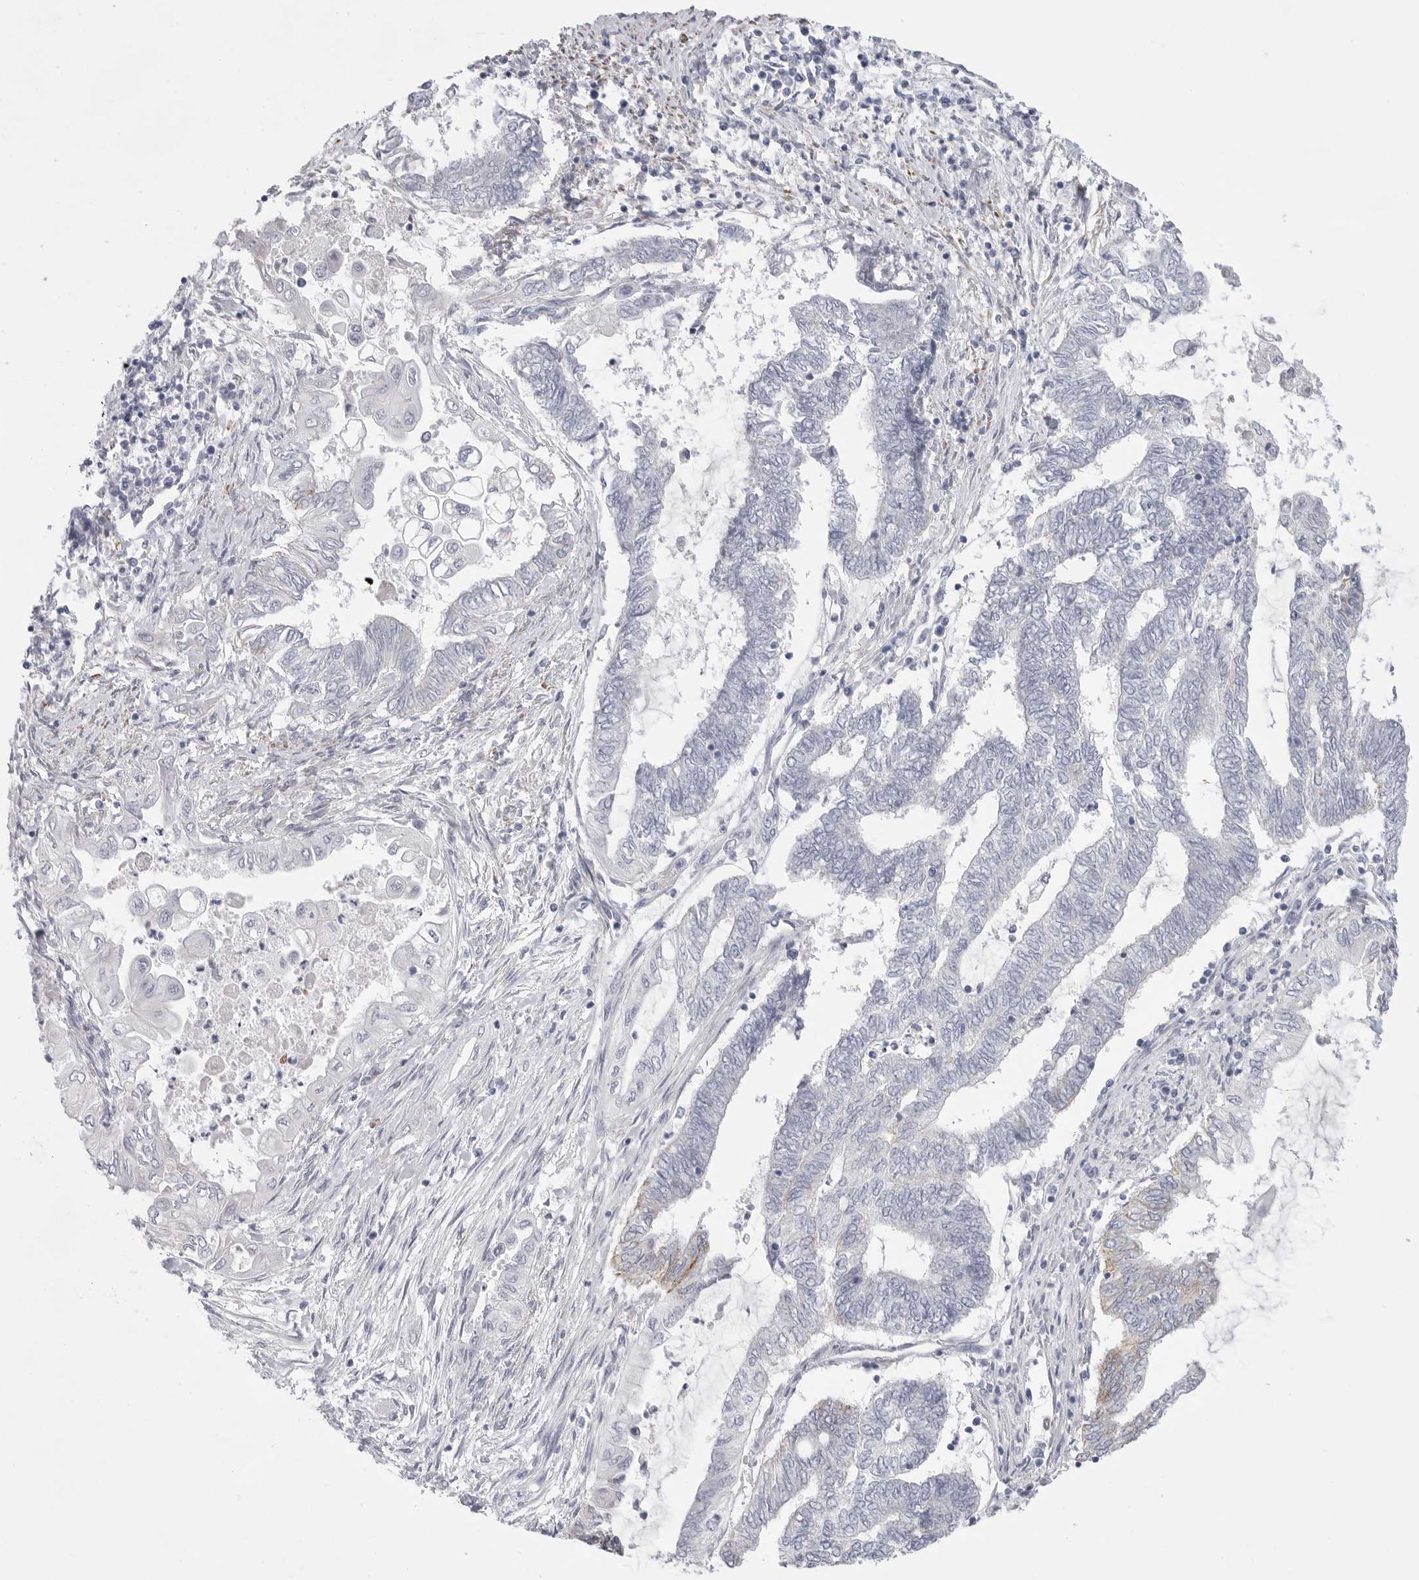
{"staining": {"intensity": "negative", "quantity": "none", "location": "none"}, "tissue": "endometrial cancer", "cell_type": "Tumor cells", "image_type": "cancer", "snomed": [{"axis": "morphology", "description": "Adenocarcinoma, NOS"}, {"axis": "topography", "description": "Uterus"}, {"axis": "topography", "description": "Endometrium"}], "caption": "High magnification brightfield microscopy of endometrial cancer (adenocarcinoma) stained with DAB (3,3'-diaminobenzidine) (brown) and counterstained with hematoxylin (blue): tumor cells show no significant expression.", "gene": "ELP3", "patient": {"sex": "female", "age": 70}}